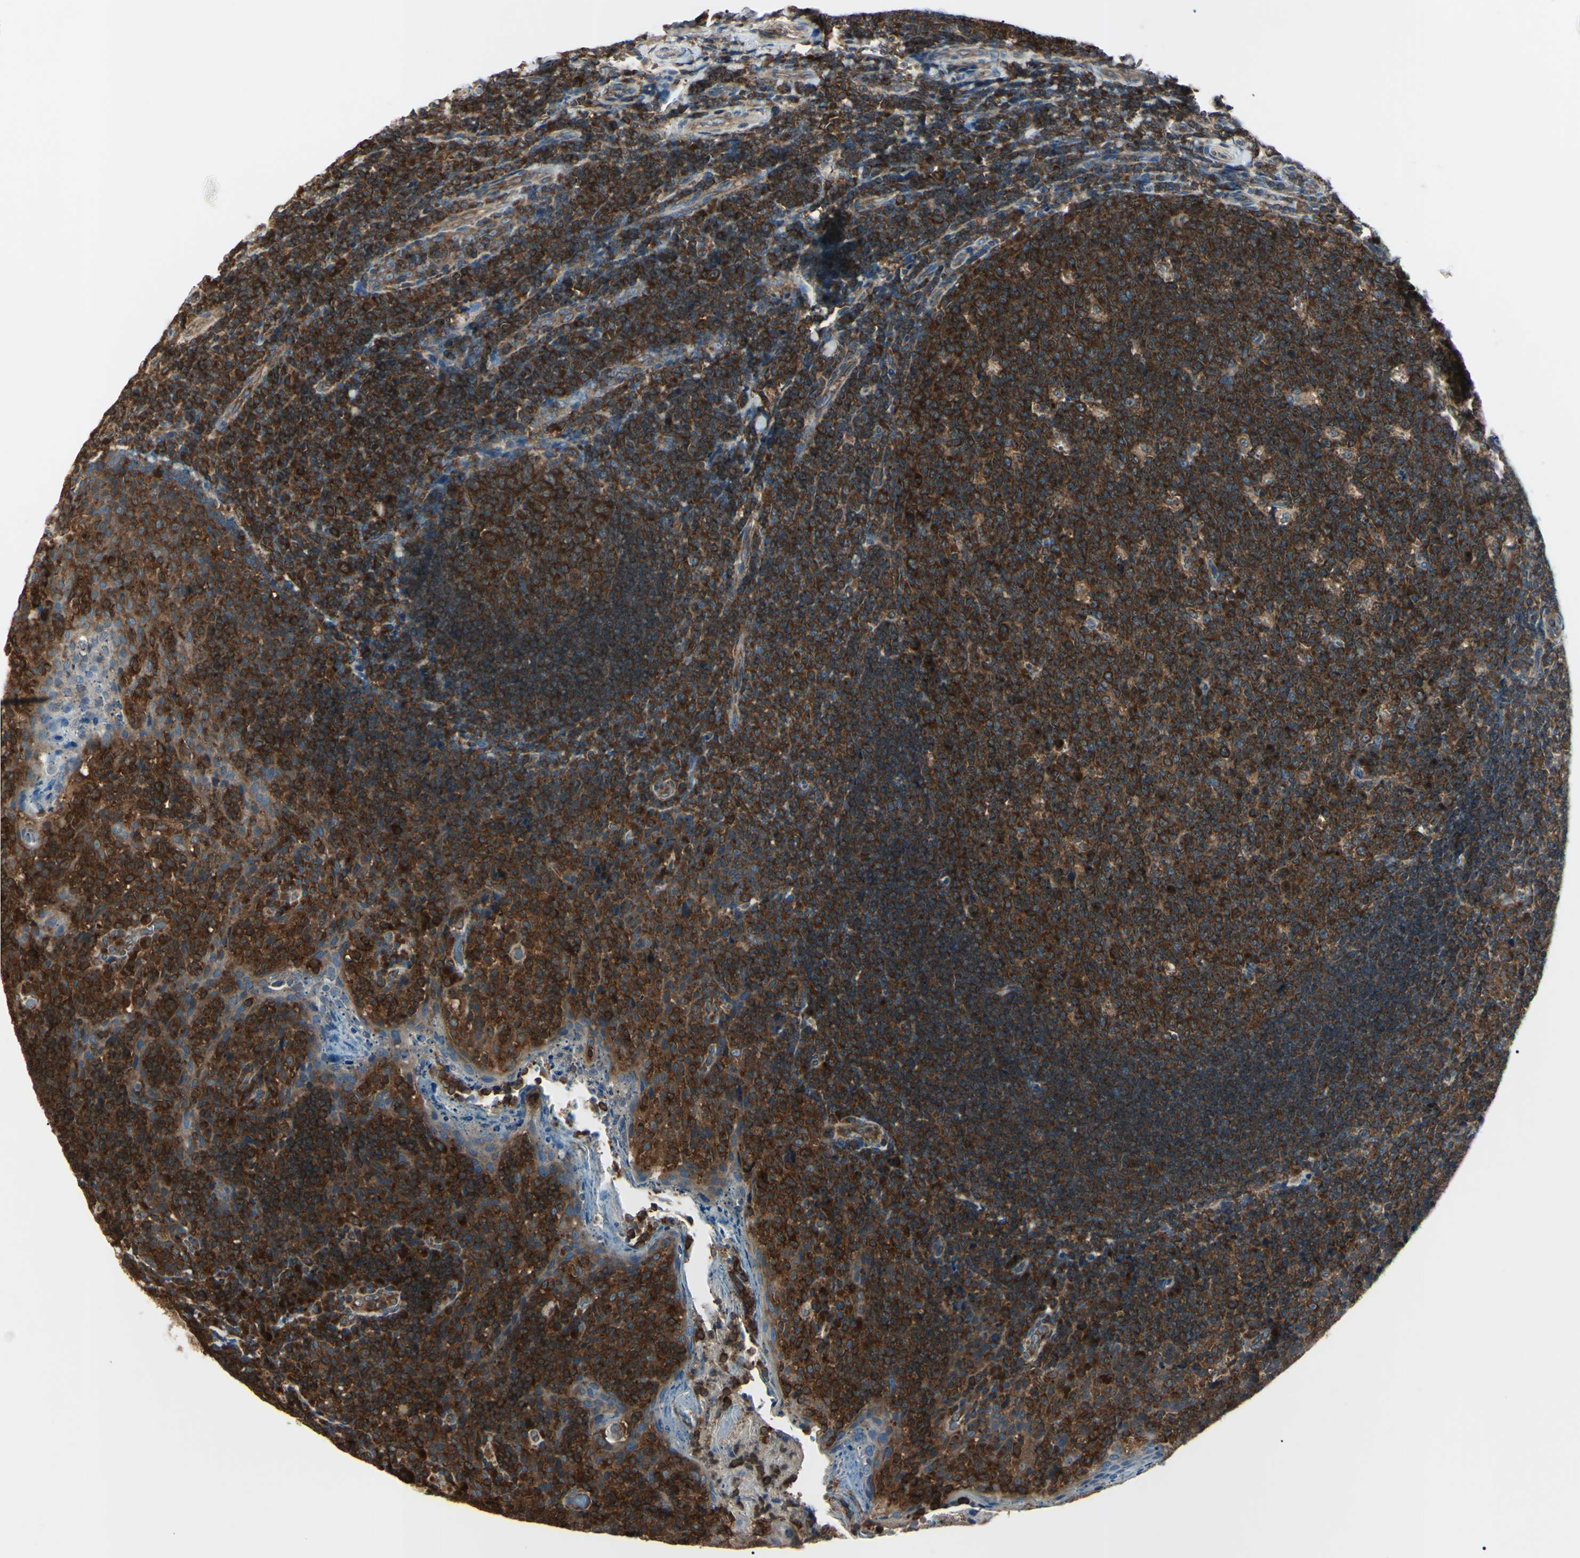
{"staining": {"intensity": "strong", "quantity": ">75%", "location": "cytoplasmic/membranous"}, "tissue": "tonsil", "cell_type": "Germinal center cells", "image_type": "normal", "snomed": [{"axis": "morphology", "description": "Normal tissue, NOS"}, {"axis": "topography", "description": "Tonsil"}], "caption": "A brown stain shows strong cytoplasmic/membranous positivity of a protein in germinal center cells of unremarkable human tonsil.", "gene": "MAPRE1", "patient": {"sex": "male", "age": 17}}